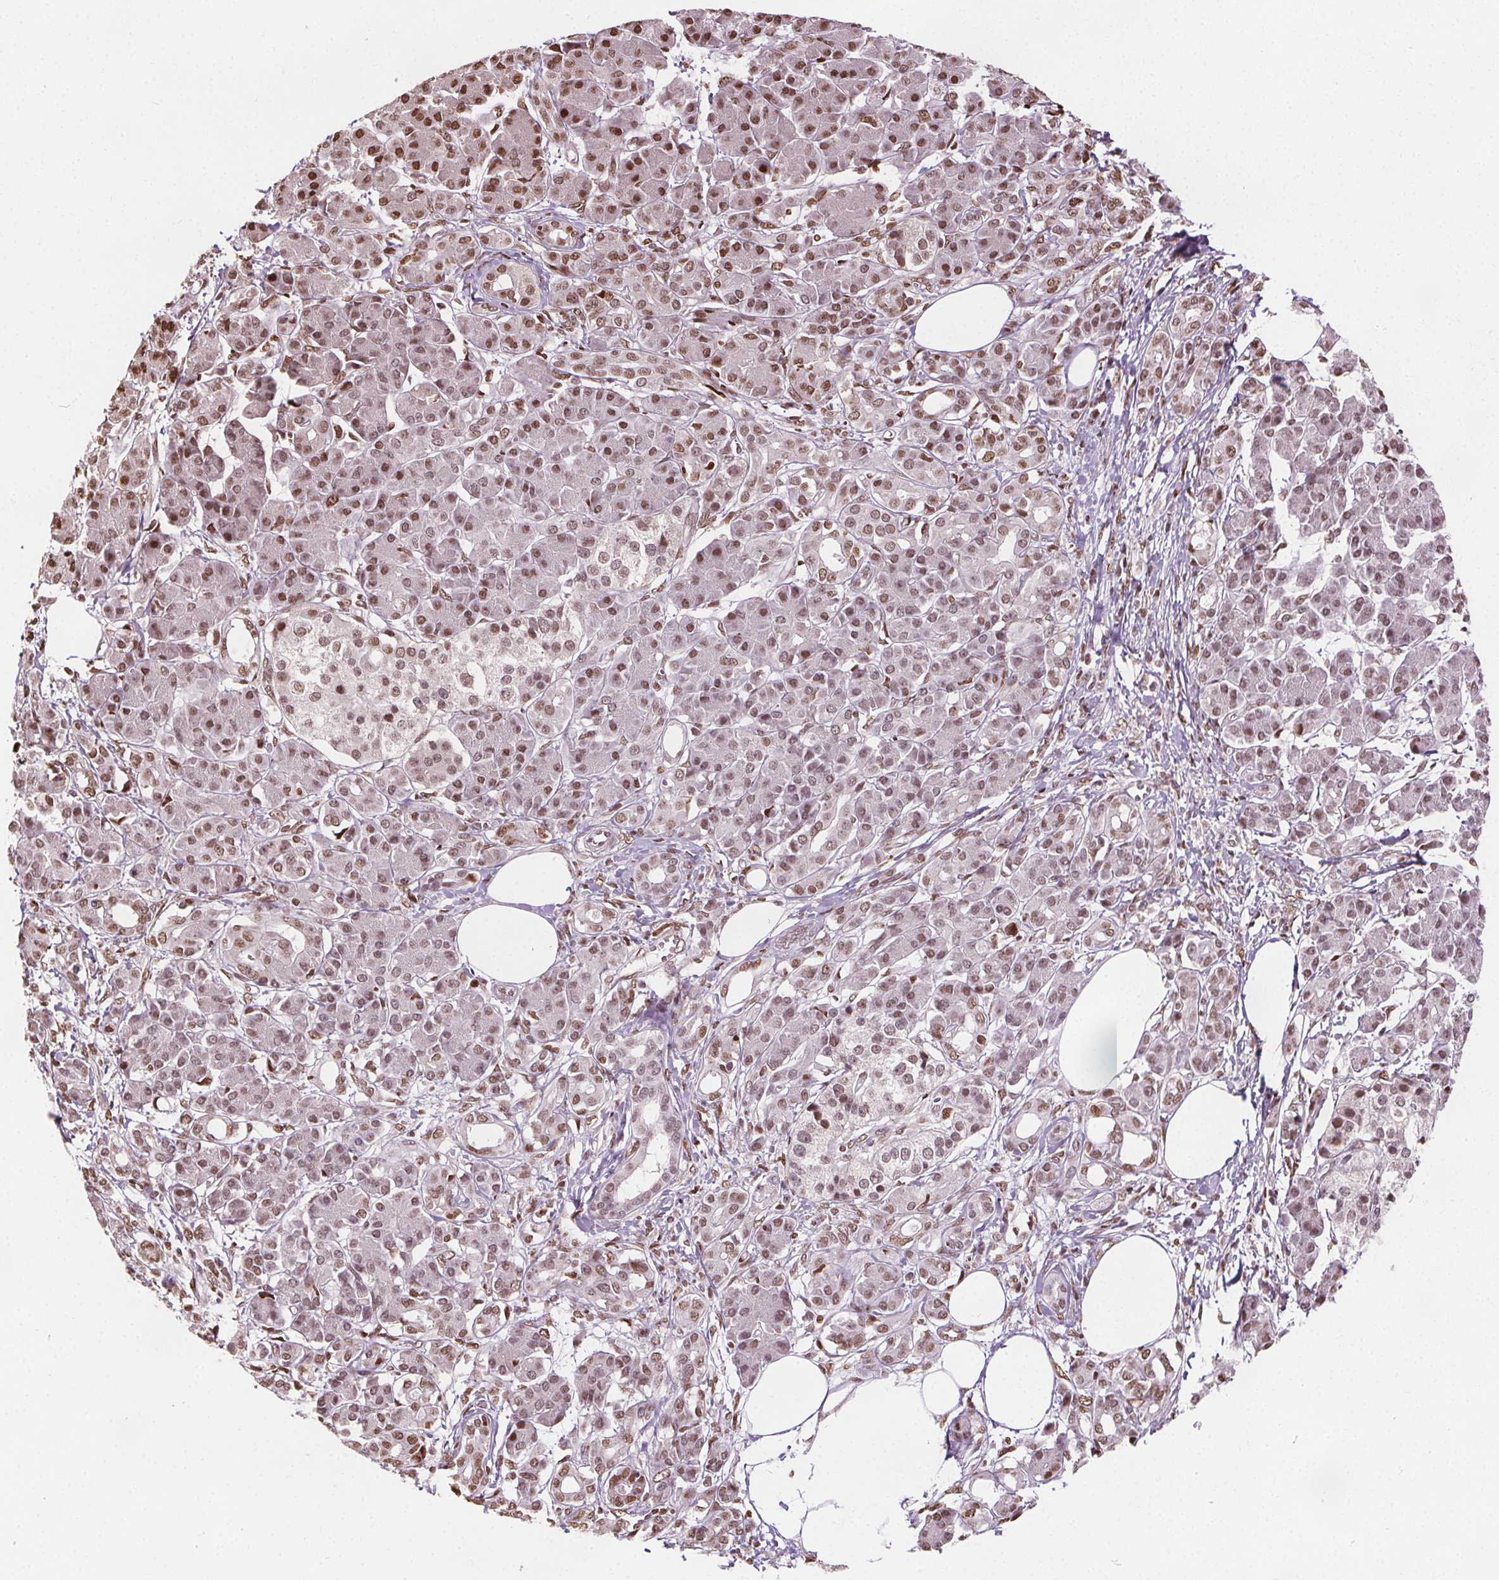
{"staining": {"intensity": "moderate", "quantity": ">75%", "location": "nuclear"}, "tissue": "pancreatic cancer", "cell_type": "Tumor cells", "image_type": "cancer", "snomed": [{"axis": "morphology", "description": "Adenocarcinoma, NOS"}, {"axis": "topography", "description": "Pancreas"}], "caption": "Pancreatic cancer (adenocarcinoma) stained with IHC displays moderate nuclear positivity in about >75% of tumor cells. (Stains: DAB (3,3'-diaminobenzidine) in brown, nuclei in blue, Microscopy: brightfield microscopy at high magnification).", "gene": "ISLR2", "patient": {"sex": "female", "age": 73}}